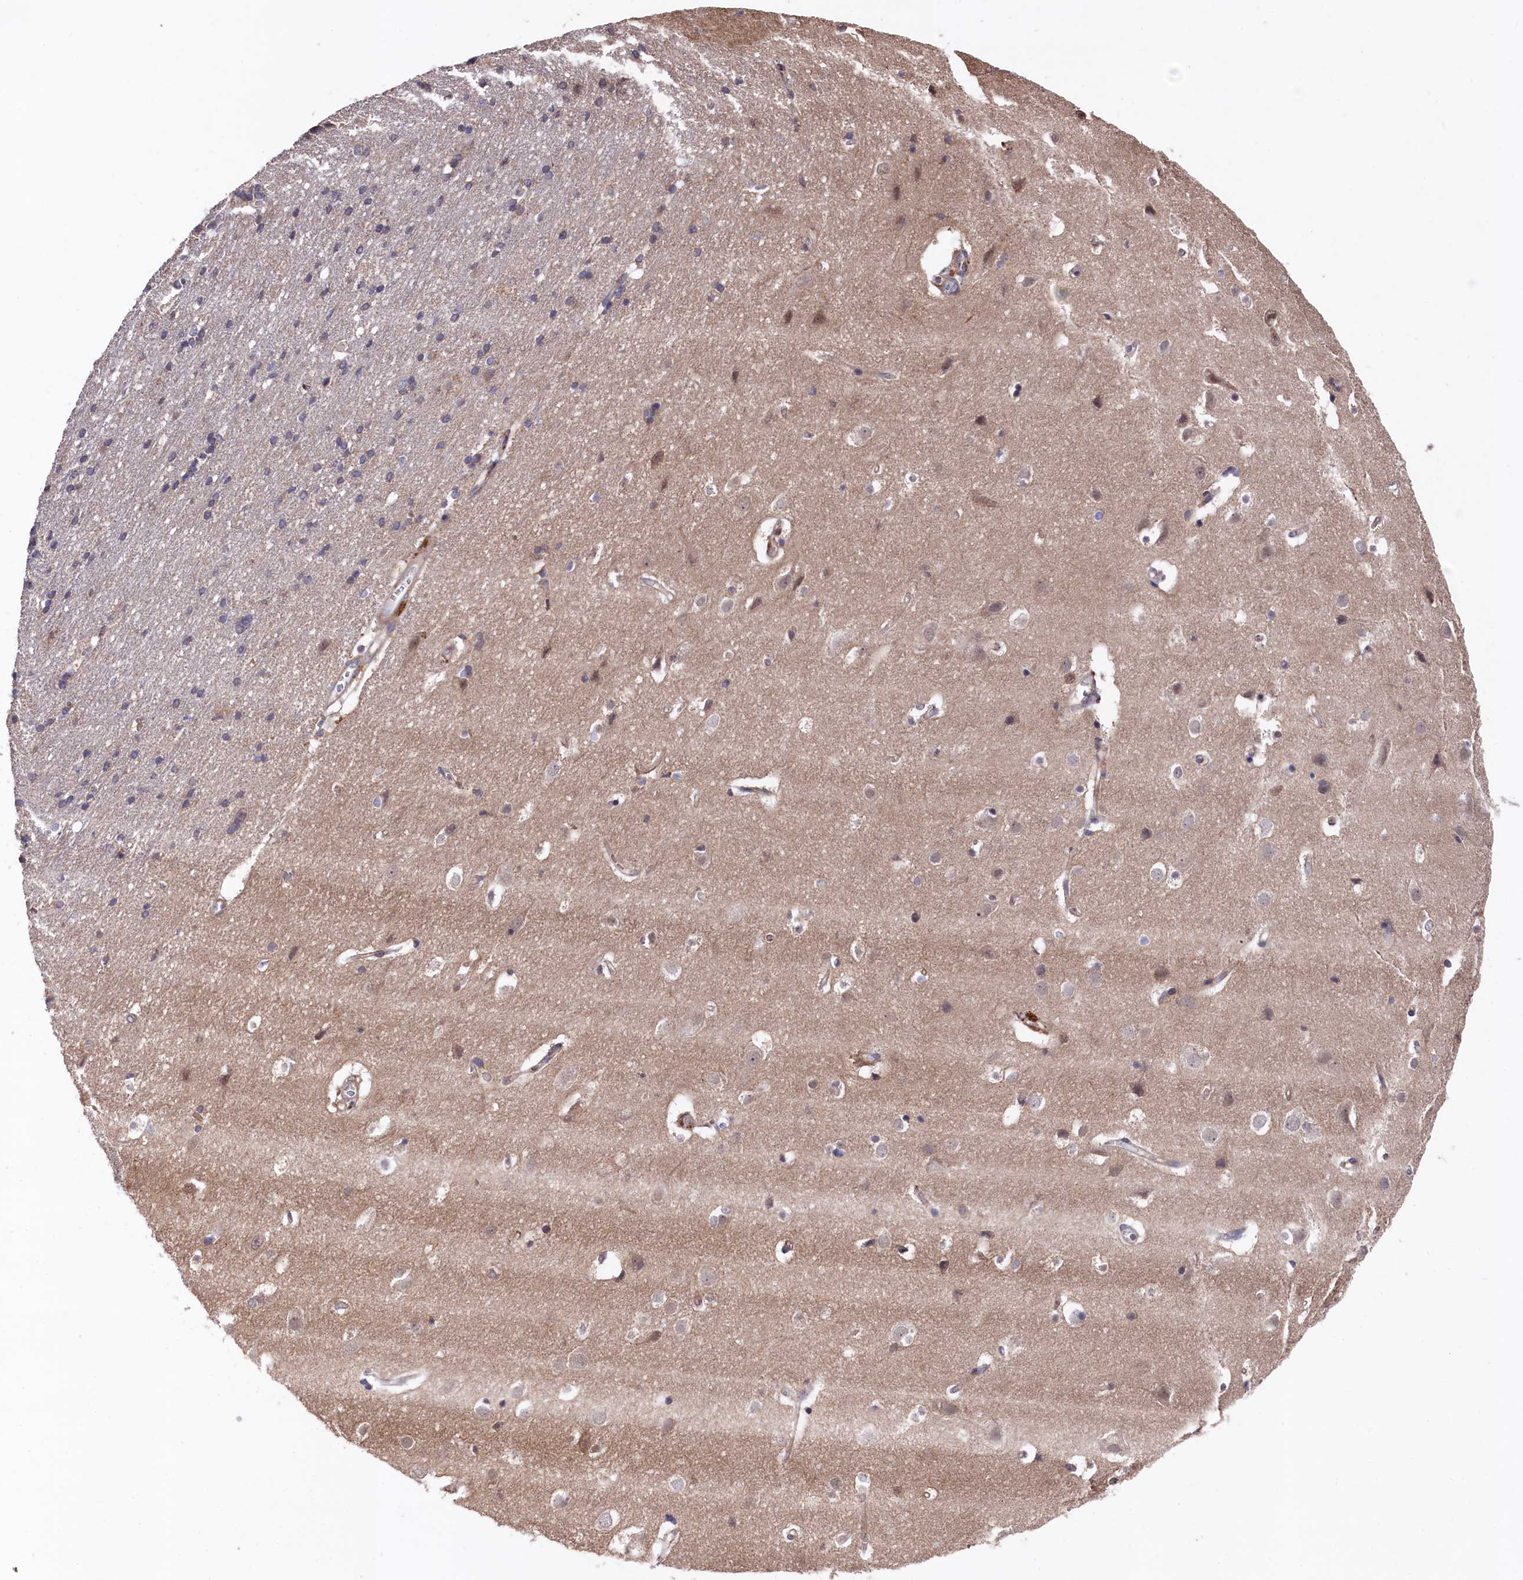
{"staining": {"intensity": "weak", "quantity": "25%-75%", "location": "cytoplasmic/membranous"}, "tissue": "cerebral cortex", "cell_type": "Endothelial cells", "image_type": "normal", "snomed": [{"axis": "morphology", "description": "Normal tissue, NOS"}, {"axis": "topography", "description": "Cerebral cortex"}], "caption": "IHC image of unremarkable cerebral cortex stained for a protein (brown), which demonstrates low levels of weak cytoplasmic/membranous staining in about 25%-75% of endothelial cells.", "gene": "SLC12A4", "patient": {"sex": "male", "age": 54}}